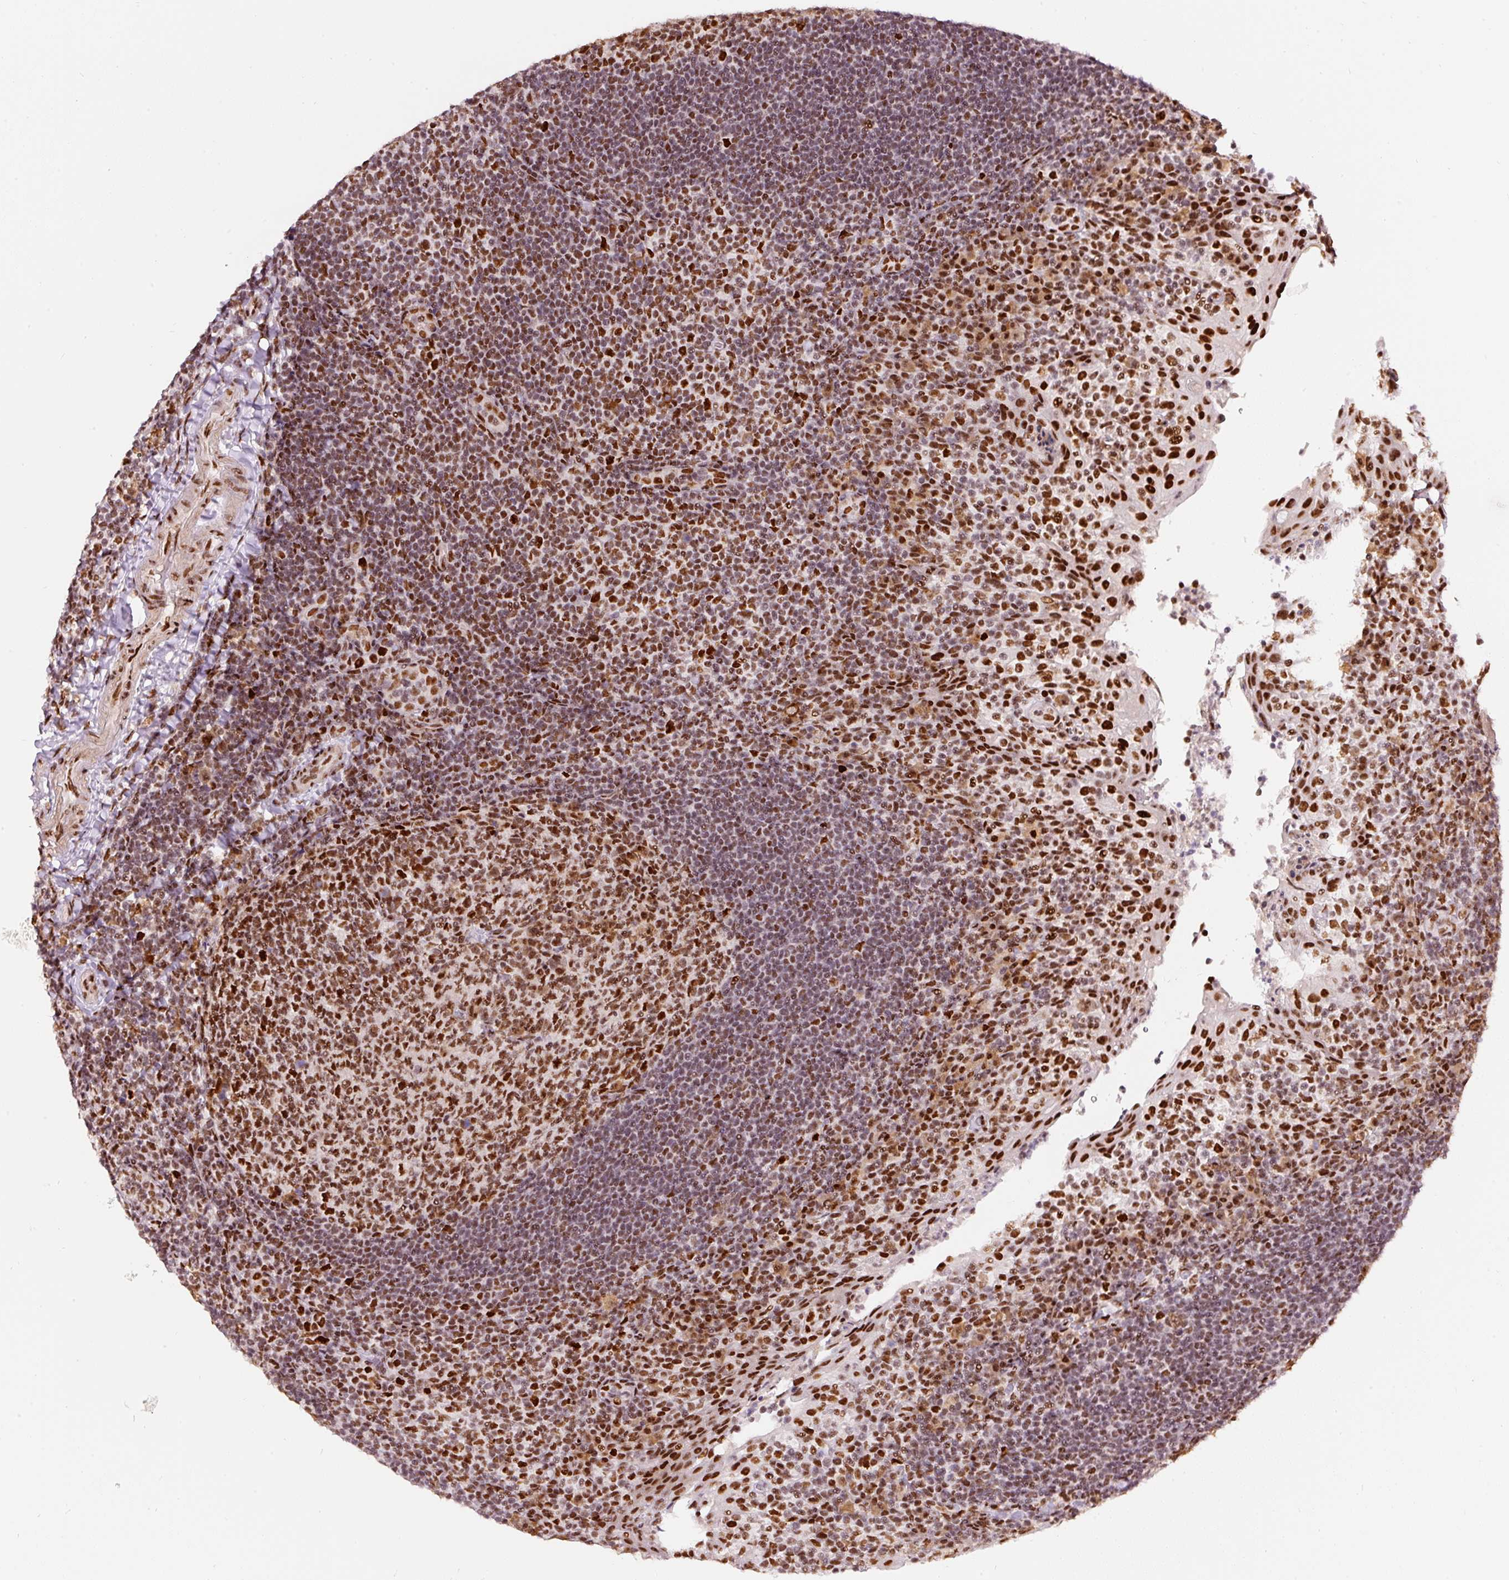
{"staining": {"intensity": "strong", "quantity": ">75%", "location": "nuclear"}, "tissue": "tonsil", "cell_type": "Germinal center cells", "image_type": "normal", "snomed": [{"axis": "morphology", "description": "Normal tissue, NOS"}, {"axis": "topography", "description": "Tonsil"}], "caption": "Immunohistochemical staining of unremarkable tonsil demonstrates strong nuclear protein positivity in about >75% of germinal center cells. The protein is stained brown, and the nuclei are stained in blue (DAB (3,3'-diaminobenzidine) IHC with brightfield microscopy, high magnification).", "gene": "HNRNPC", "patient": {"sex": "female", "age": 10}}